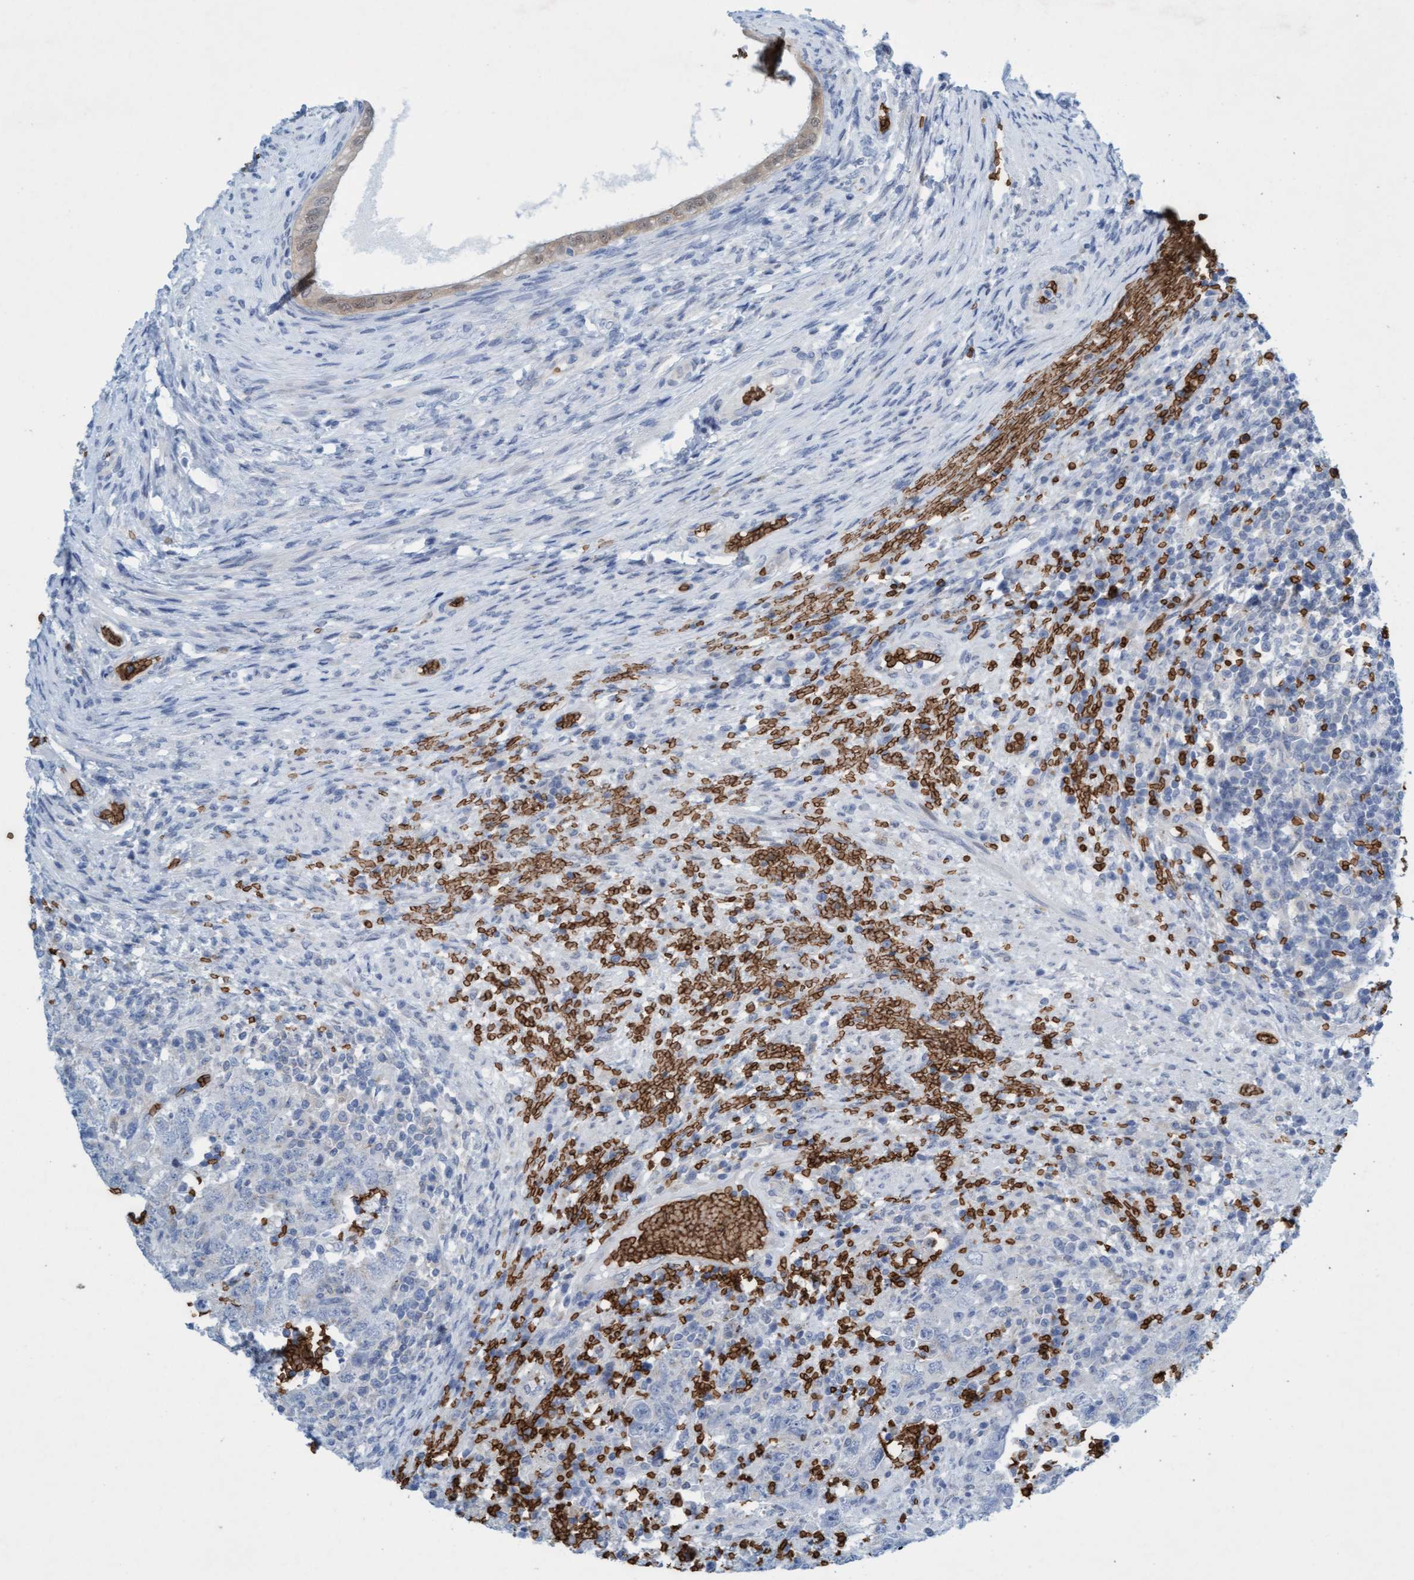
{"staining": {"intensity": "negative", "quantity": "none", "location": "none"}, "tissue": "testis cancer", "cell_type": "Tumor cells", "image_type": "cancer", "snomed": [{"axis": "morphology", "description": "Carcinoma, Embryonal, NOS"}, {"axis": "topography", "description": "Testis"}], "caption": "Immunohistochemistry image of human testis embryonal carcinoma stained for a protein (brown), which exhibits no expression in tumor cells. (DAB immunohistochemistry (IHC) with hematoxylin counter stain).", "gene": "SPEM2", "patient": {"sex": "male", "age": 26}}